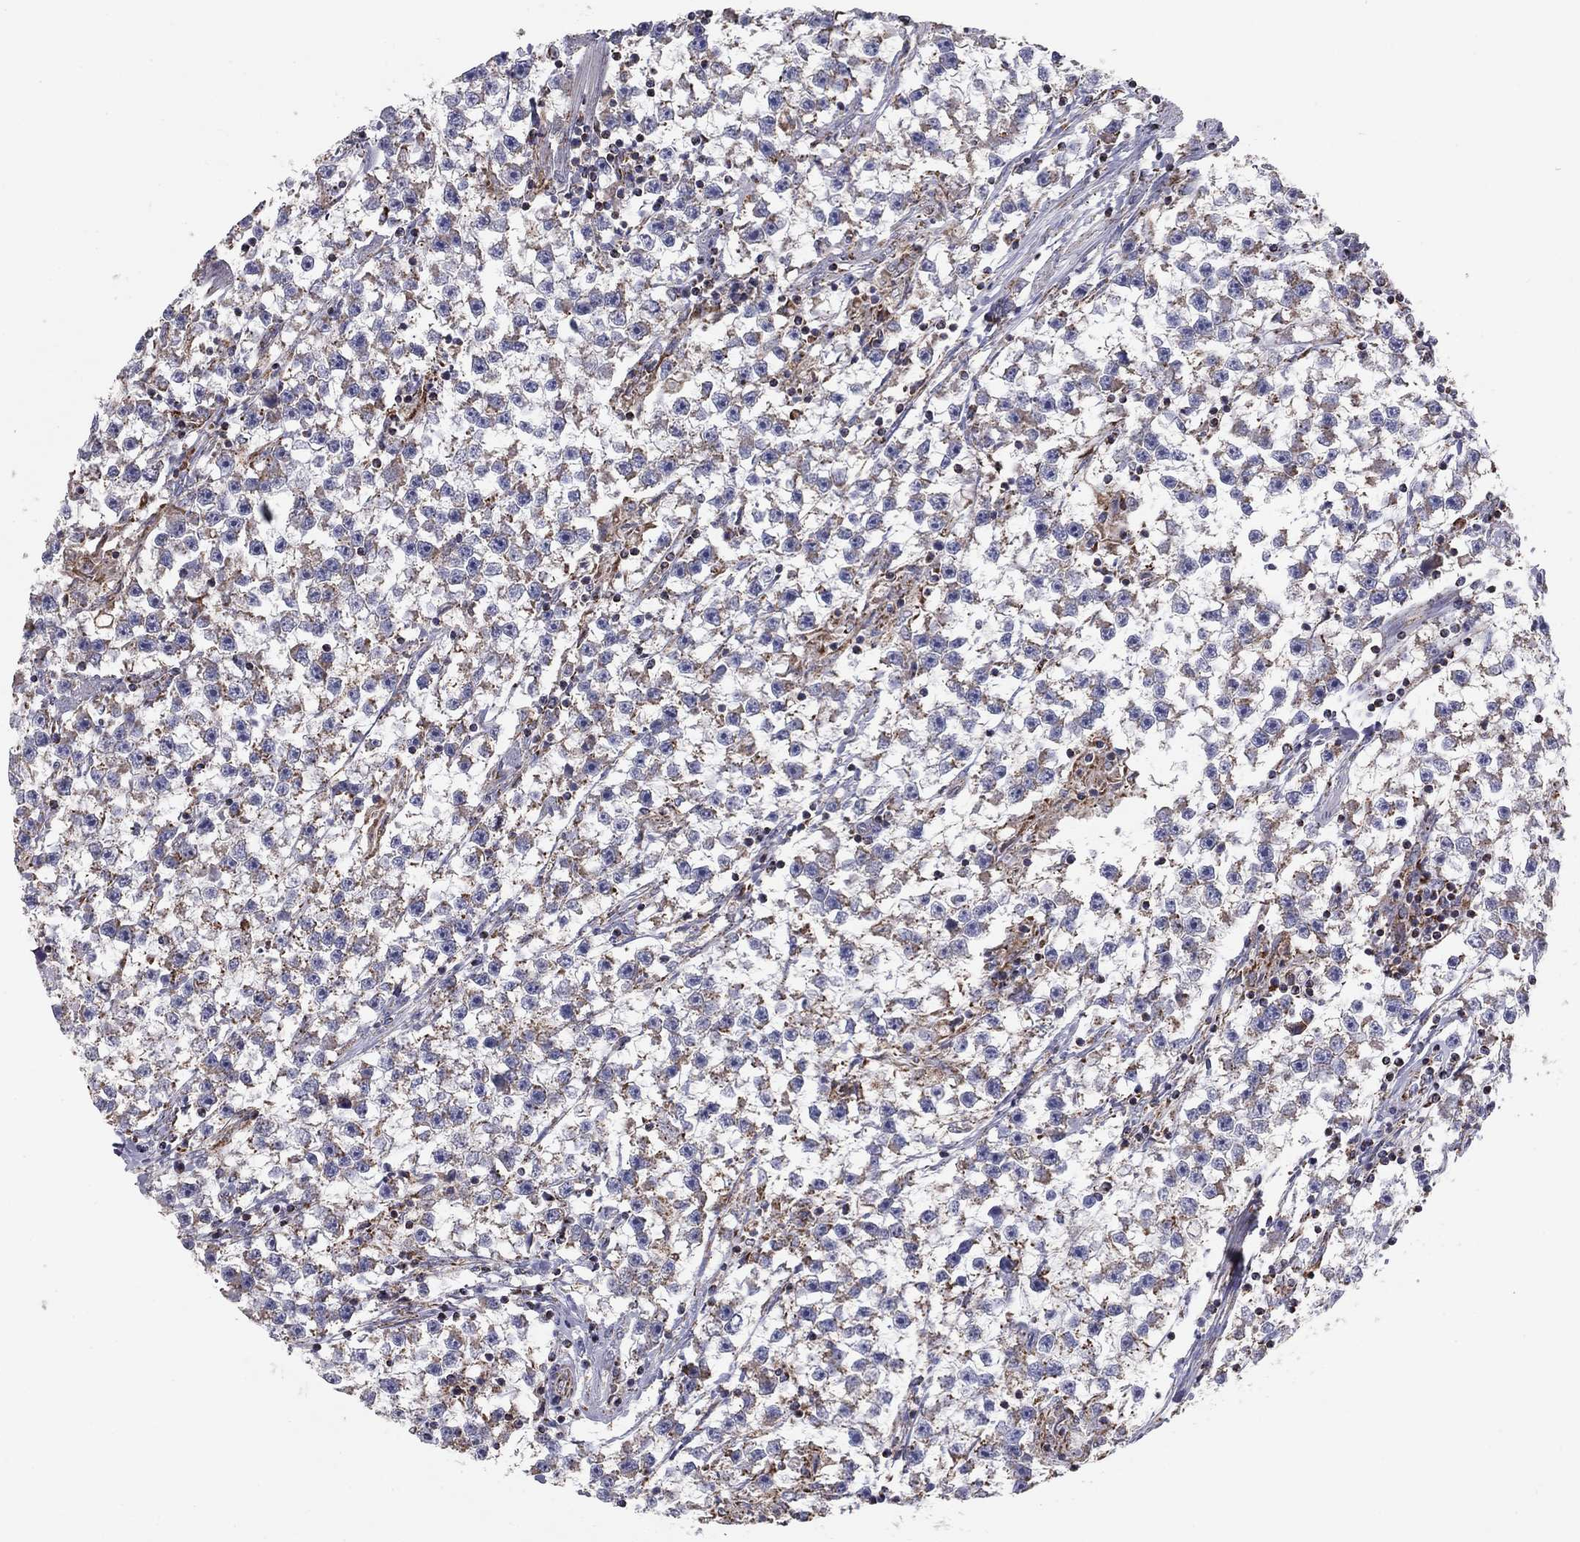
{"staining": {"intensity": "negative", "quantity": "none", "location": "none"}, "tissue": "testis cancer", "cell_type": "Tumor cells", "image_type": "cancer", "snomed": [{"axis": "morphology", "description": "Seminoma, NOS"}, {"axis": "topography", "description": "Testis"}], "caption": "DAB (3,3'-diaminobenzidine) immunohistochemical staining of human testis cancer displays no significant expression in tumor cells.", "gene": "NDUFV1", "patient": {"sex": "male", "age": 59}}